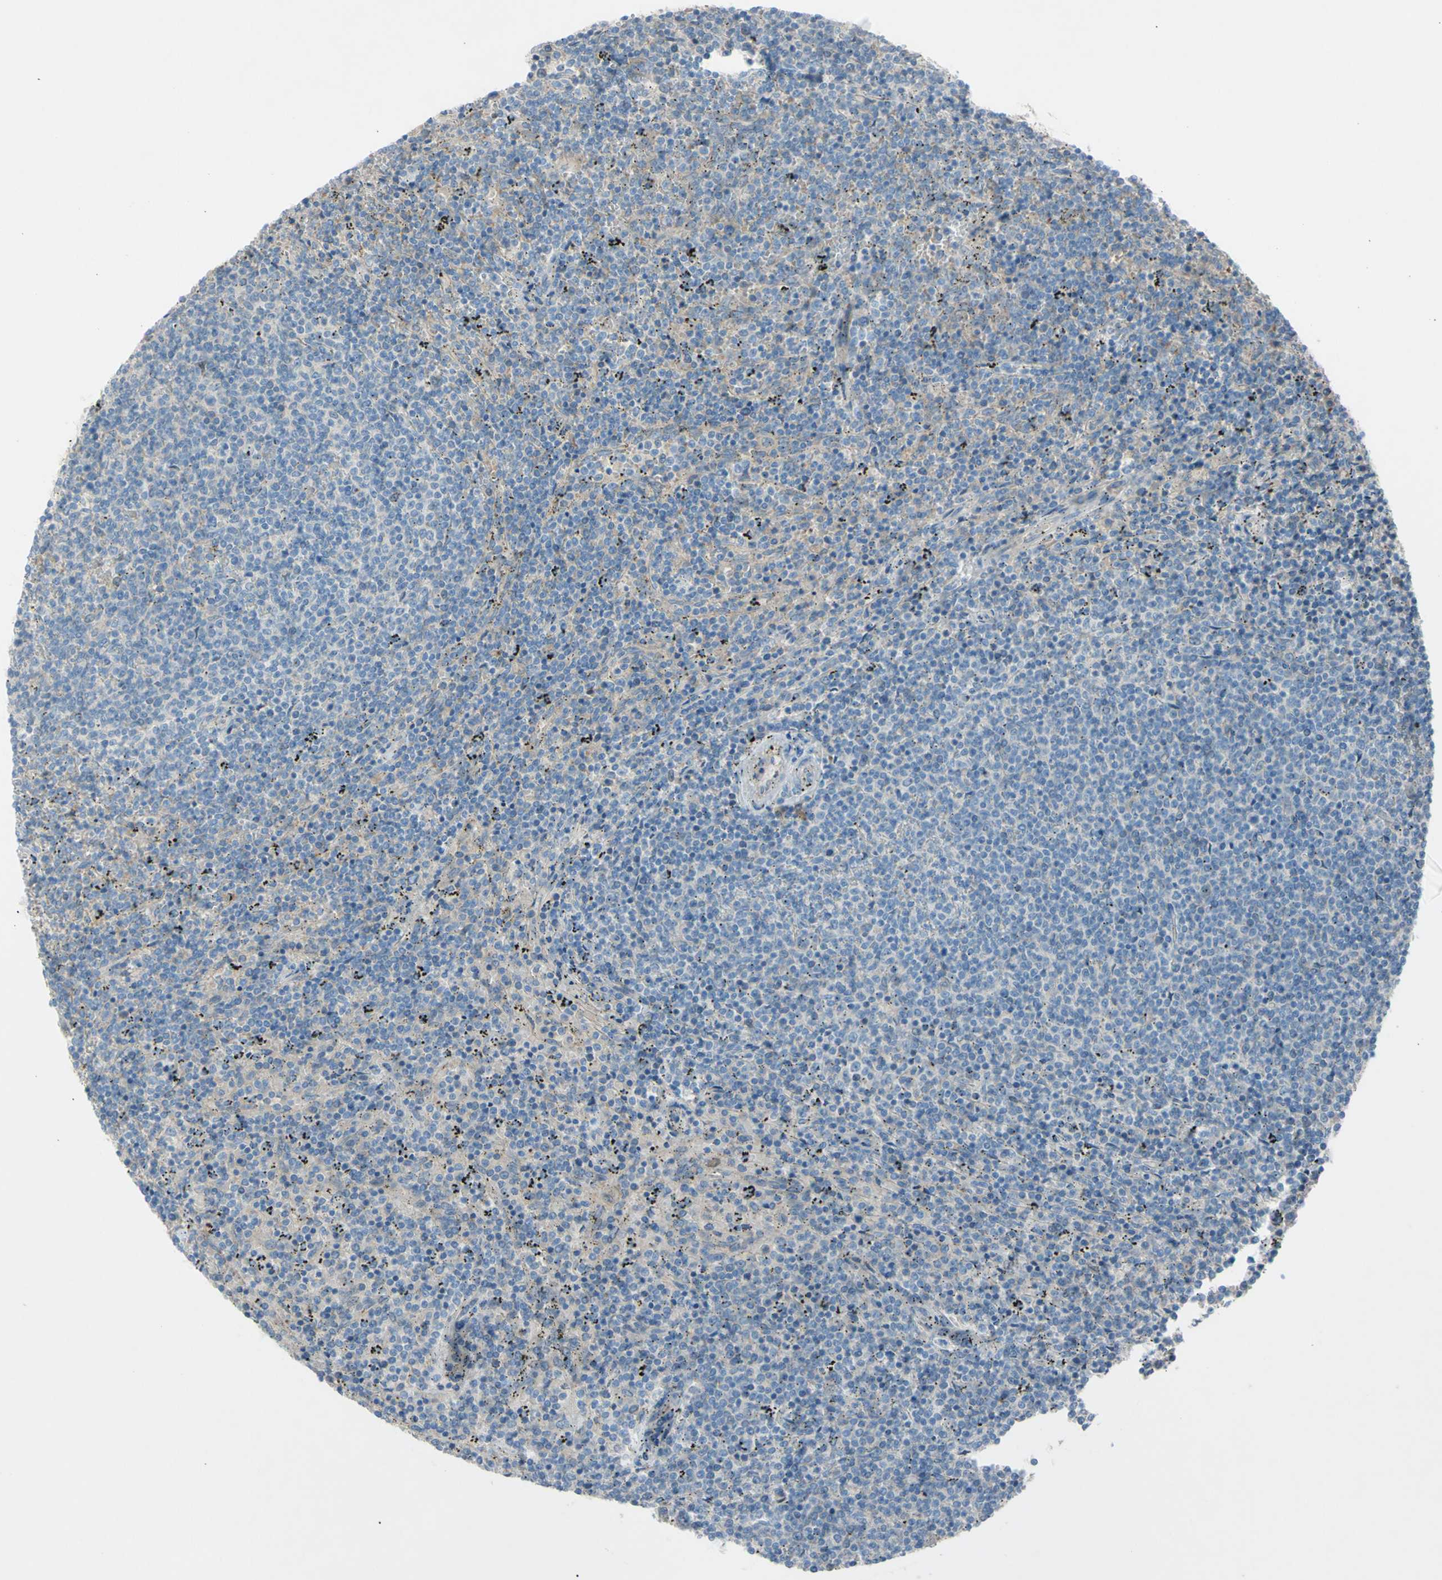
{"staining": {"intensity": "negative", "quantity": "none", "location": "none"}, "tissue": "lymphoma", "cell_type": "Tumor cells", "image_type": "cancer", "snomed": [{"axis": "morphology", "description": "Malignant lymphoma, non-Hodgkin's type, Low grade"}, {"axis": "topography", "description": "Spleen"}], "caption": "Immunohistochemistry (IHC) micrograph of neoplastic tissue: human lymphoma stained with DAB reveals no significant protein staining in tumor cells.", "gene": "ATRN", "patient": {"sex": "female", "age": 50}}